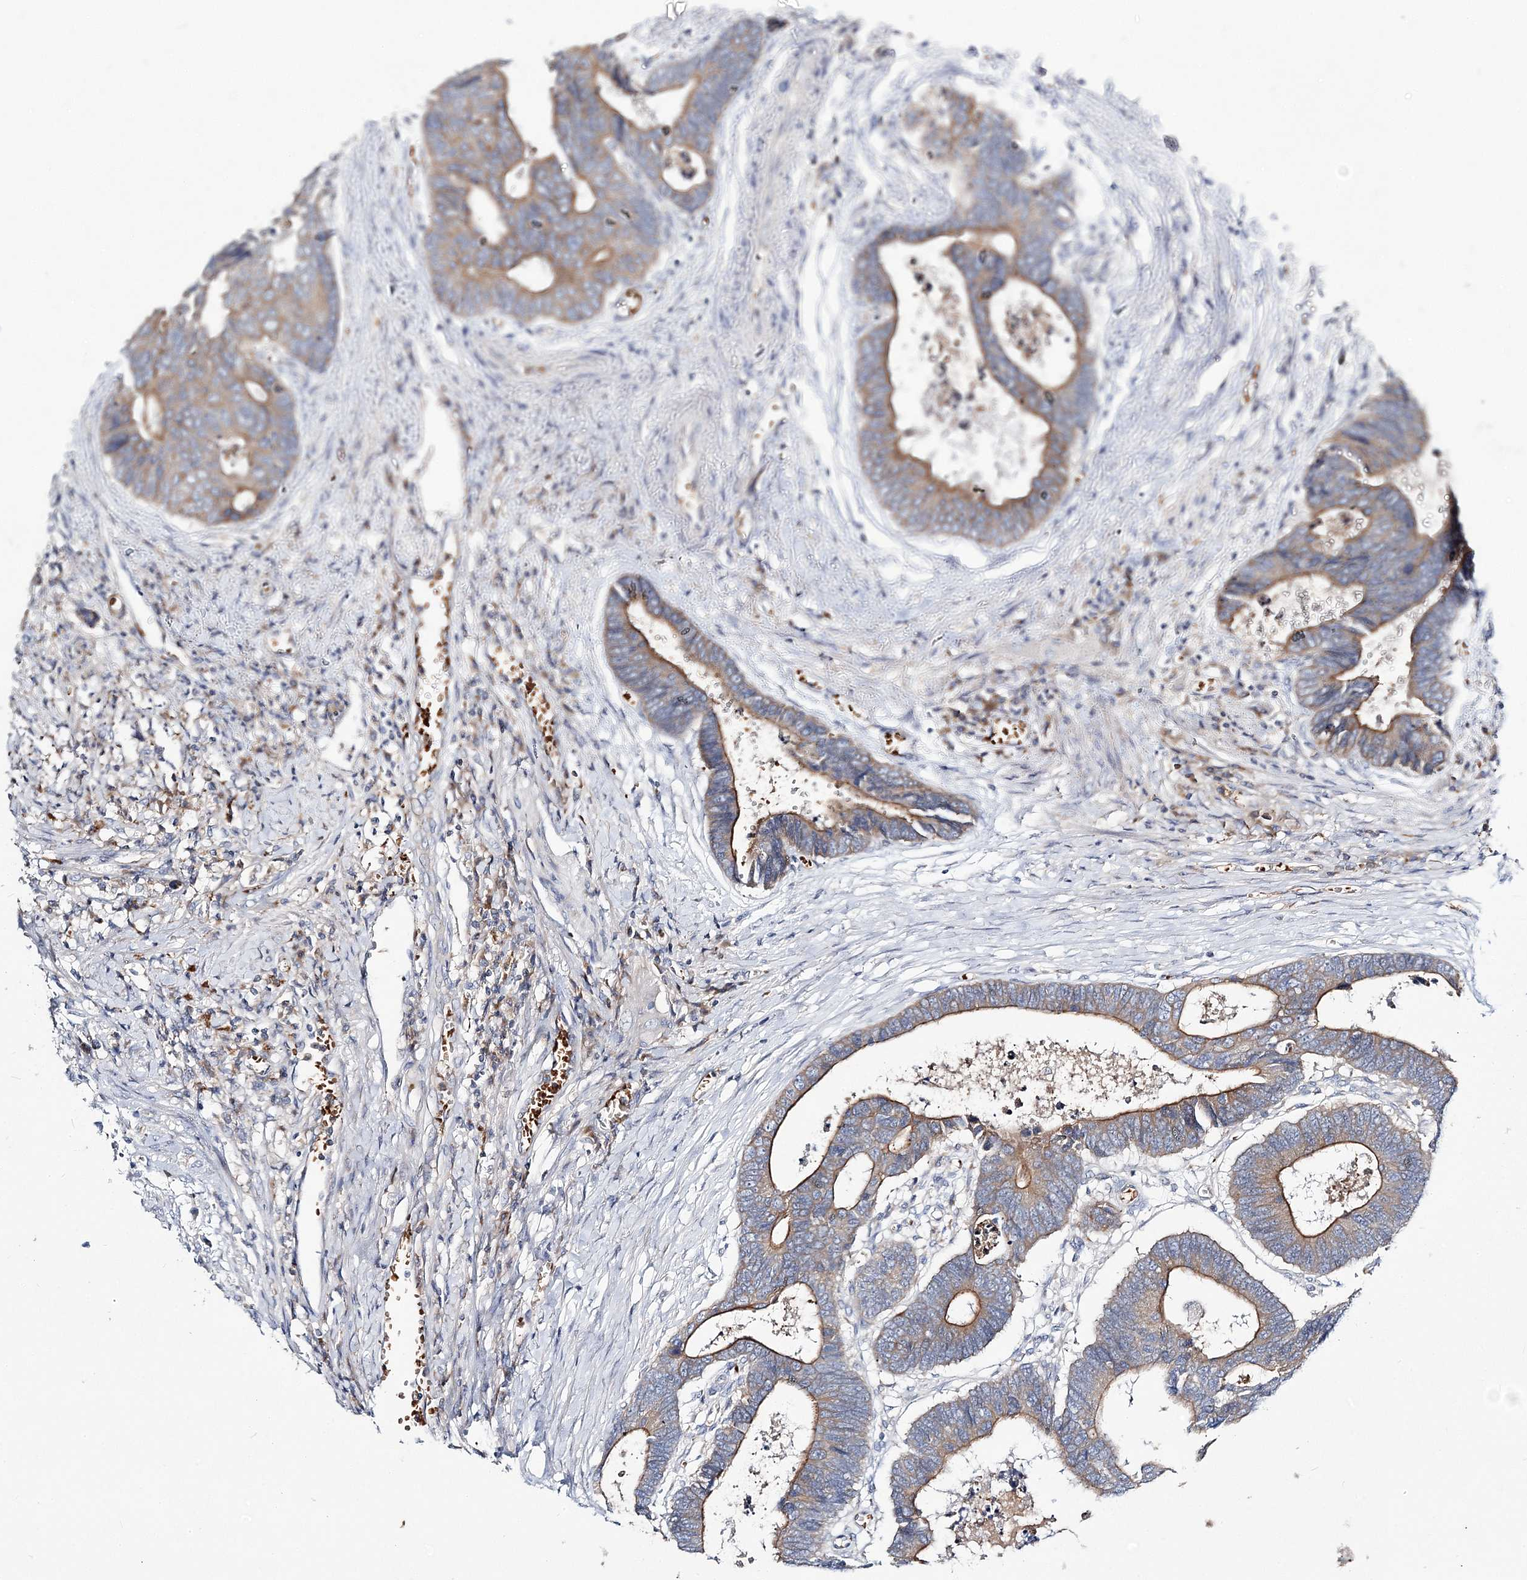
{"staining": {"intensity": "moderate", "quantity": "25%-75%", "location": "cytoplasmic/membranous"}, "tissue": "colorectal cancer", "cell_type": "Tumor cells", "image_type": "cancer", "snomed": [{"axis": "morphology", "description": "Adenocarcinoma, NOS"}, {"axis": "topography", "description": "Rectum"}], "caption": "A brown stain shows moderate cytoplasmic/membranous expression of a protein in human adenocarcinoma (colorectal) tumor cells.", "gene": "ATP11B", "patient": {"sex": "male", "age": 84}}